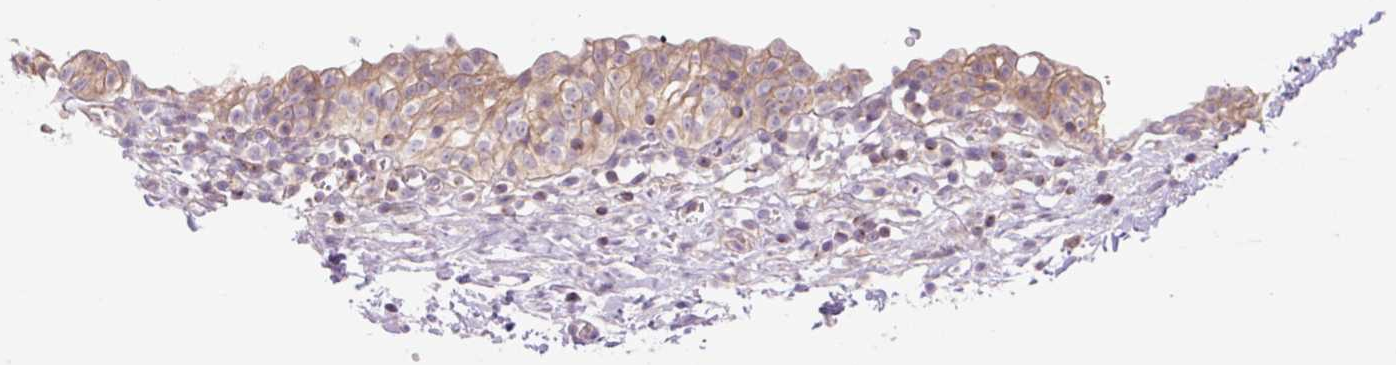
{"staining": {"intensity": "moderate", "quantity": "<25%", "location": "cytoplasmic/membranous"}, "tissue": "urinary bladder", "cell_type": "Urothelial cells", "image_type": "normal", "snomed": [{"axis": "morphology", "description": "Normal tissue, NOS"}, {"axis": "topography", "description": "Urinary bladder"}, {"axis": "topography", "description": "Peripheral nerve tissue"}], "caption": "Immunohistochemical staining of normal human urinary bladder reveals low levels of moderate cytoplasmic/membranous expression in approximately <25% of urothelial cells. (IHC, brightfield microscopy, high magnification).", "gene": "GRID2", "patient": {"sex": "male", "age": 55}}